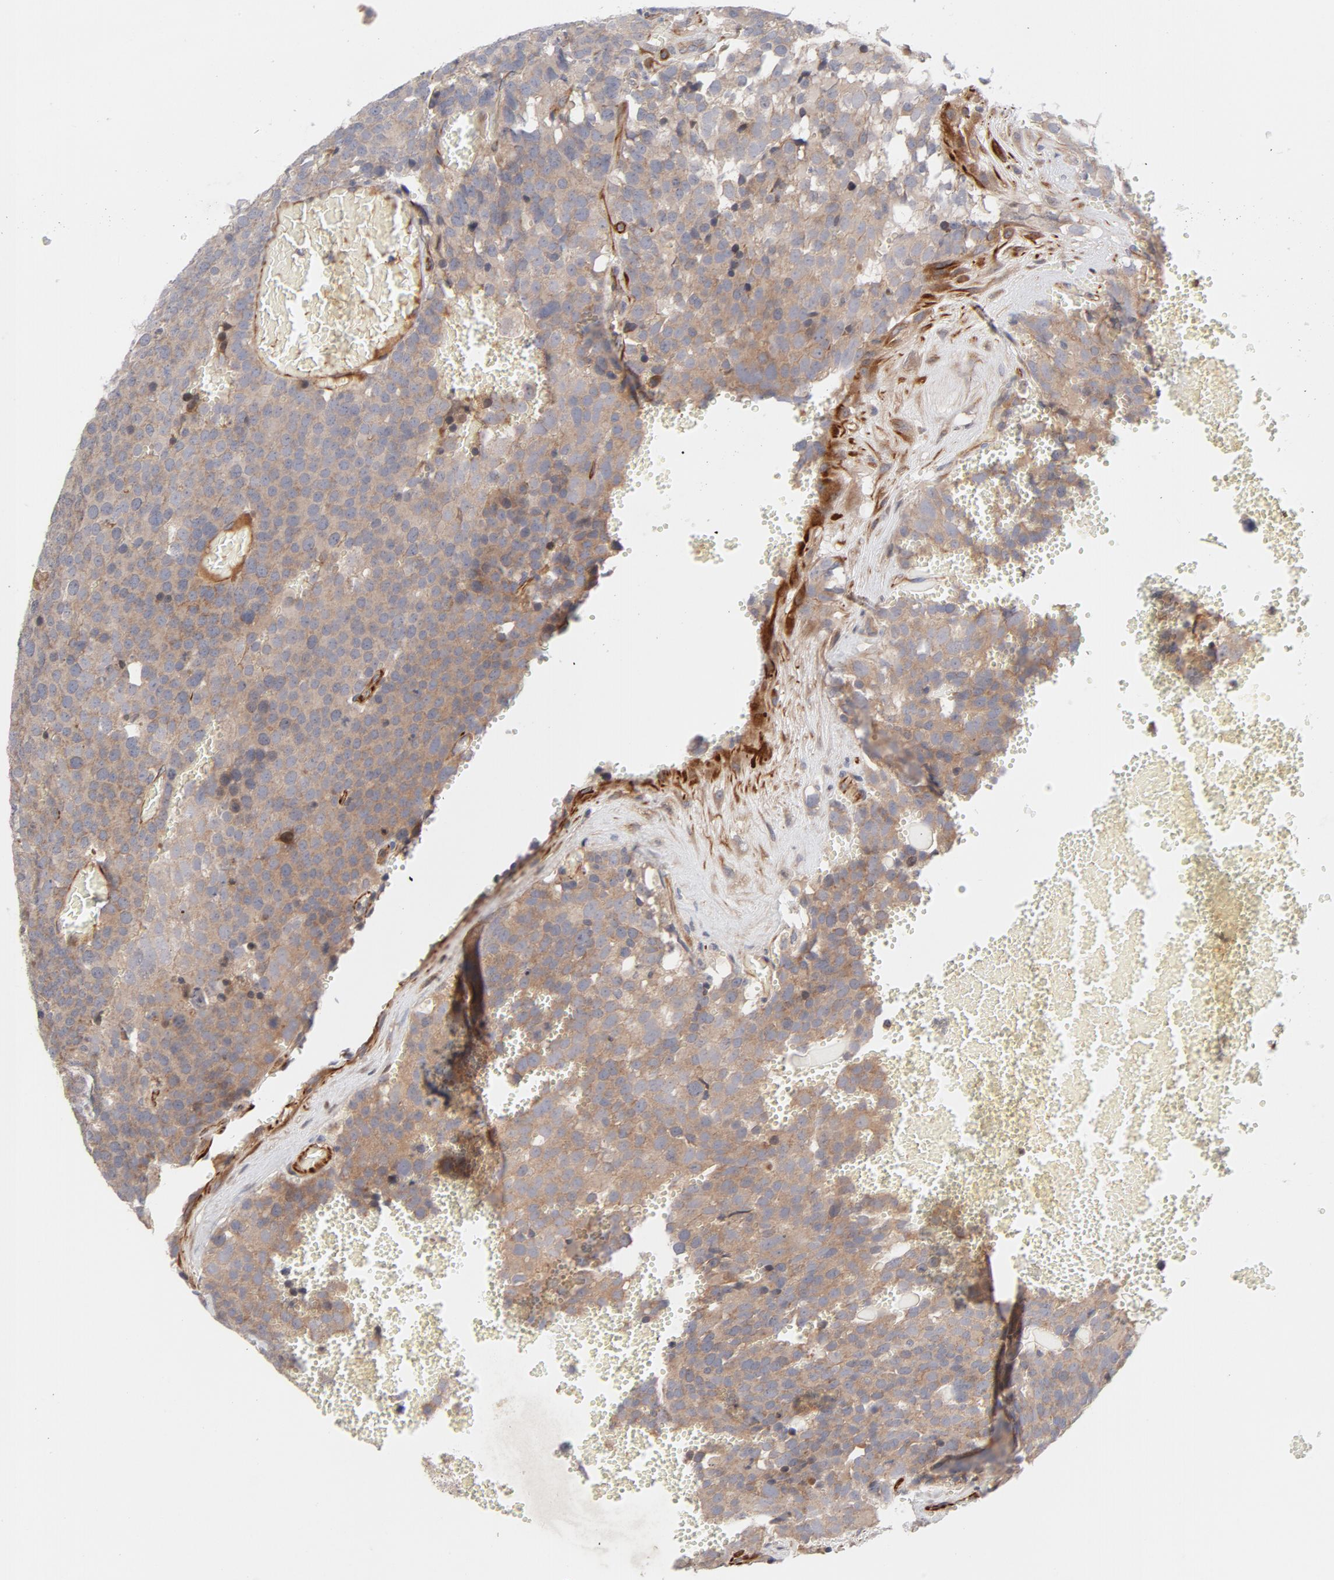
{"staining": {"intensity": "weak", "quantity": ">75%", "location": "cytoplasmic/membranous"}, "tissue": "testis cancer", "cell_type": "Tumor cells", "image_type": "cancer", "snomed": [{"axis": "morphology", "description": "Seminoma, NOS"}, {"axis": "topography", "description": "Testis"}], "caption": "IHC (DAB (3,3'-diaminobenzidine)) staining of testis cancer displays weak cytoplasmic/membranous protein expression in about >75% of tumor cells.", "gene": "DNAAF2", "patient": {"sex": "male", "age": 71}}